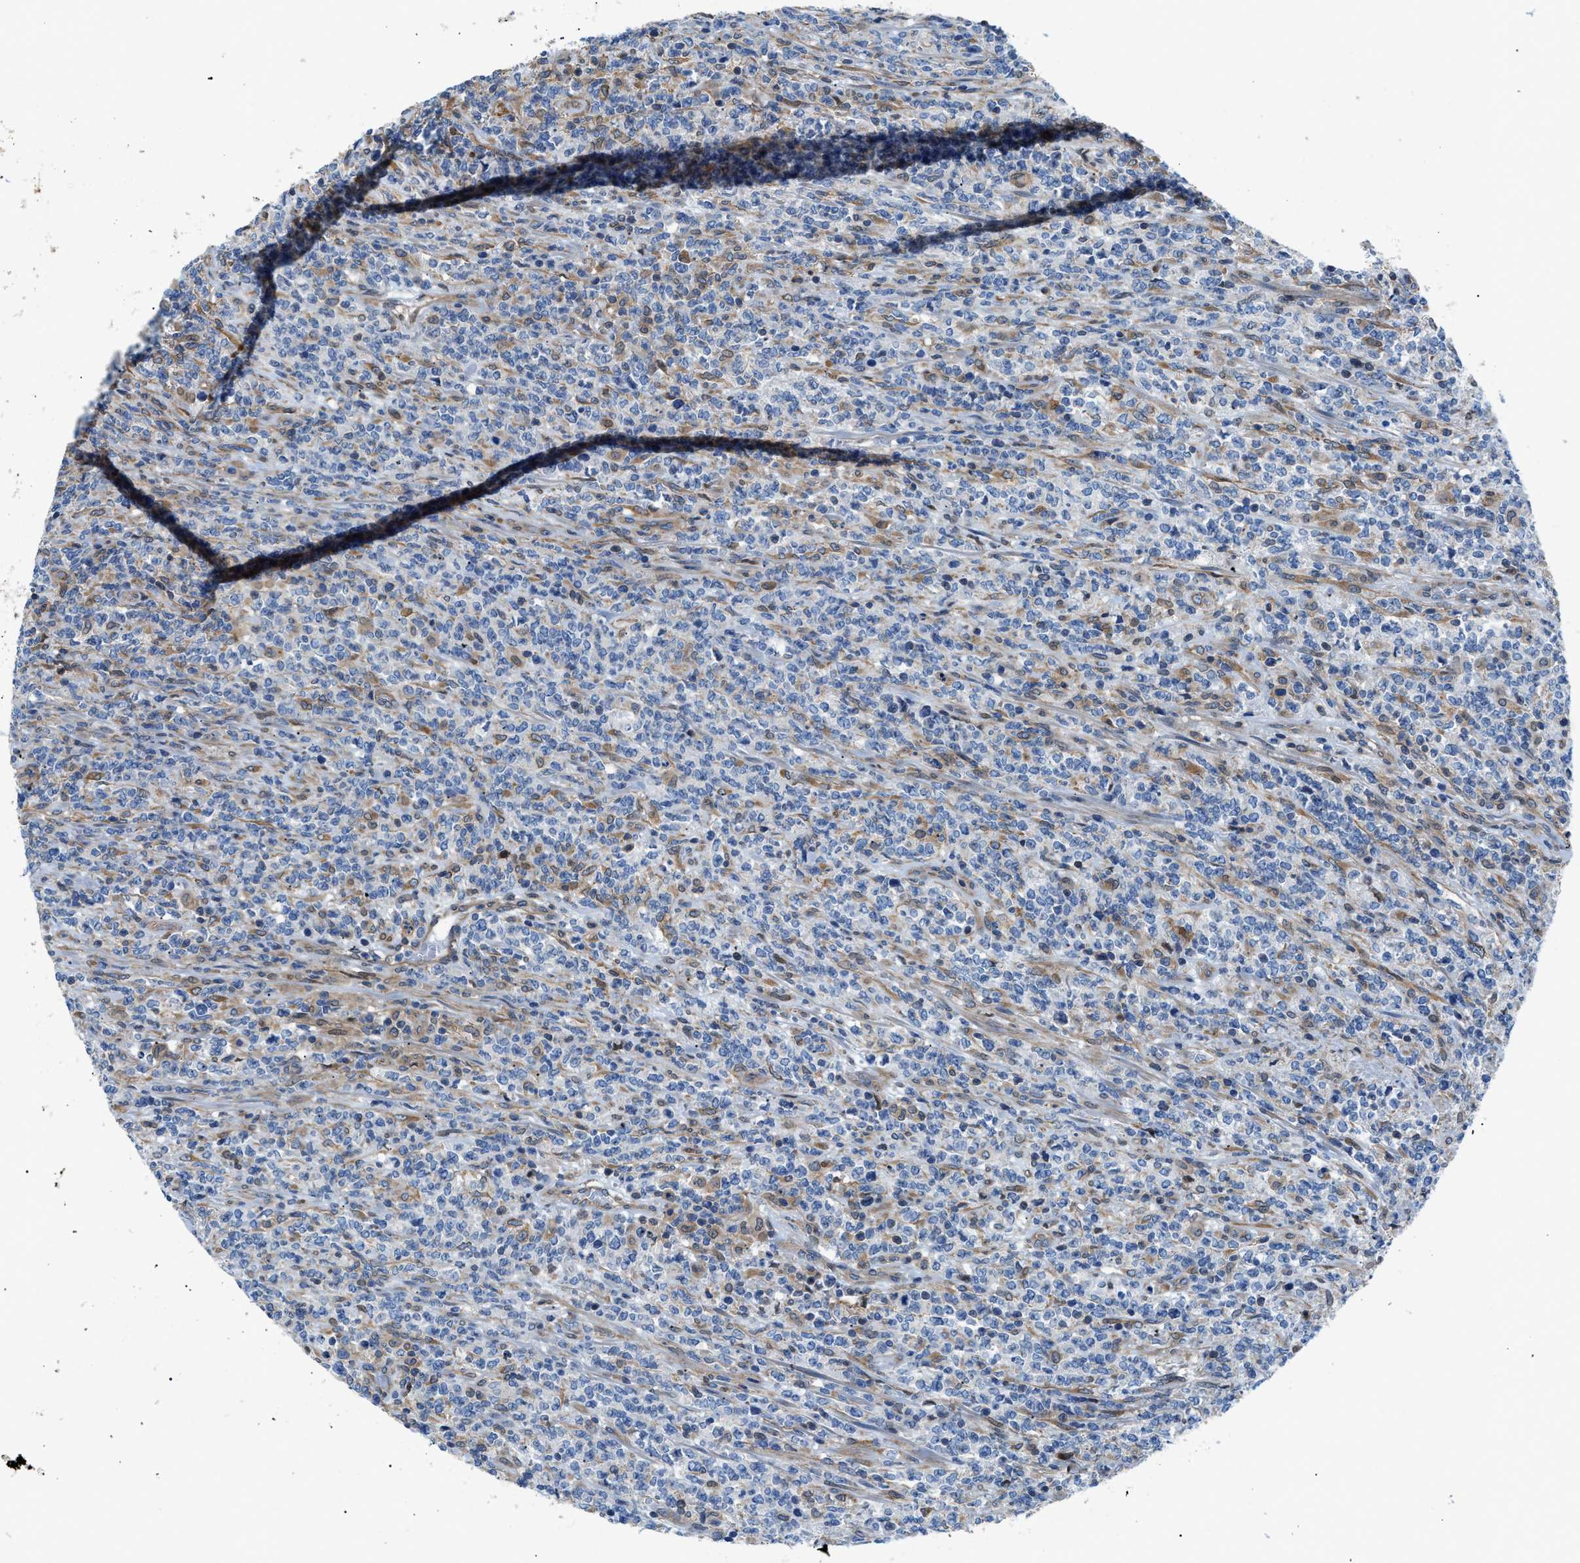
{"staining": {"intensity": "negative", "quantity": "none", "location": "none"}, "tissue": "lymphoma", "cell_type": "Tumor cells", "image_type": "cancer", "snomed": [{"axis": "morphology", "description": "Malignant lymphoma, non-Hodgkin's type, High grade"}, {"axis": "topography", "description": "Soft tissue"}], "caption": "Immunohistochemical staining of human lymphoma displays no significant expression in tumor cells.", "gene": "DMAC1", "patient": {"sex": "male", "age": 18}}